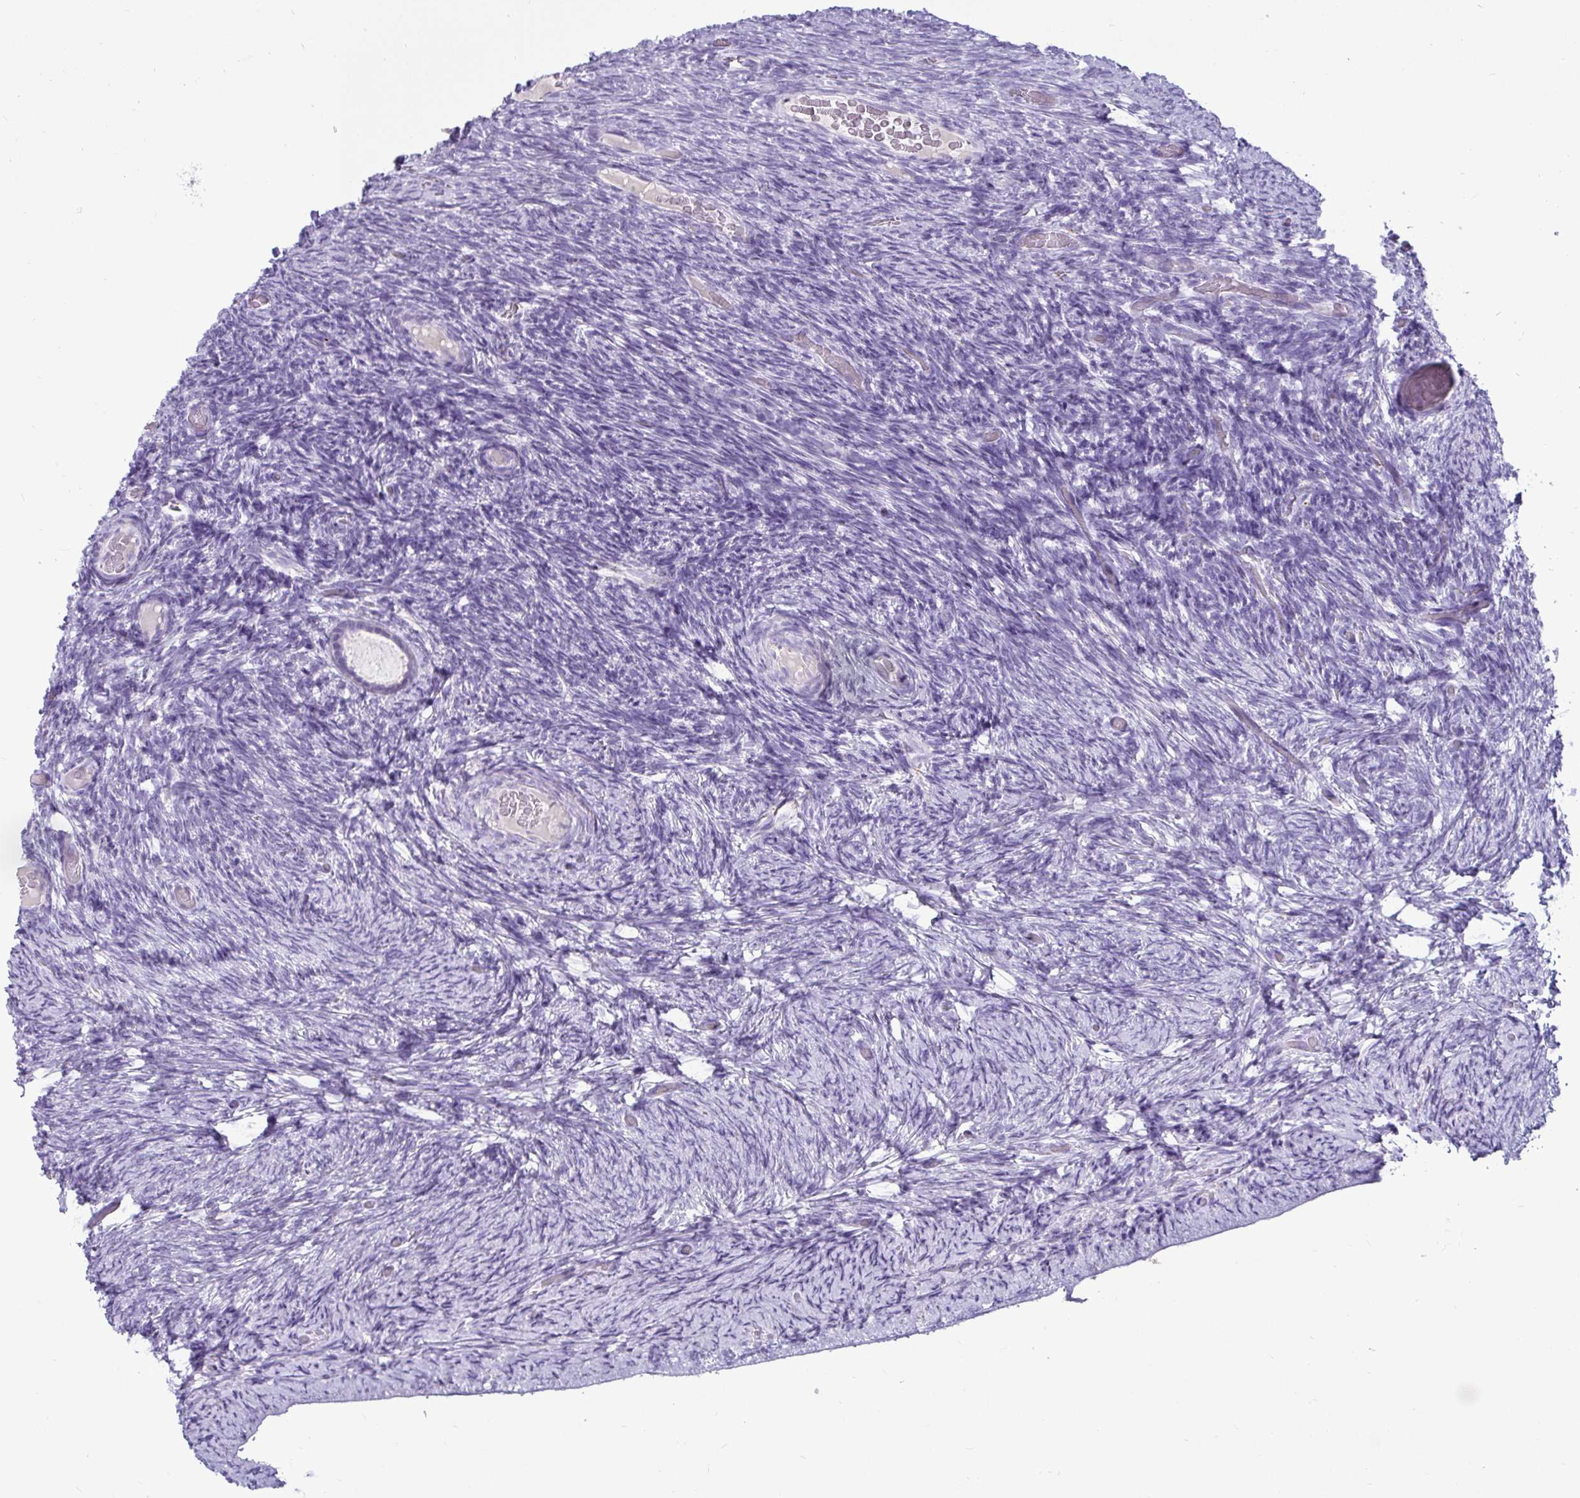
{"staining": {"intensity": "negative", "quantity": "none", "location": "none"}, "tissue": "ovary", "cell_type": "Follicle cells", "image_type": "normal", "snomed": [{"axis": "morphology", "description": "Normal tissue, NOS"}, {"axis": "topography", "description": "Ovary"}], "caption": "An immunohistochemistry image of unremarkable ovary is shown. There is no staining in follicle cells of ovary.", "gene": "CTSZ", "patient": {"sex": "female", "age": 34}}